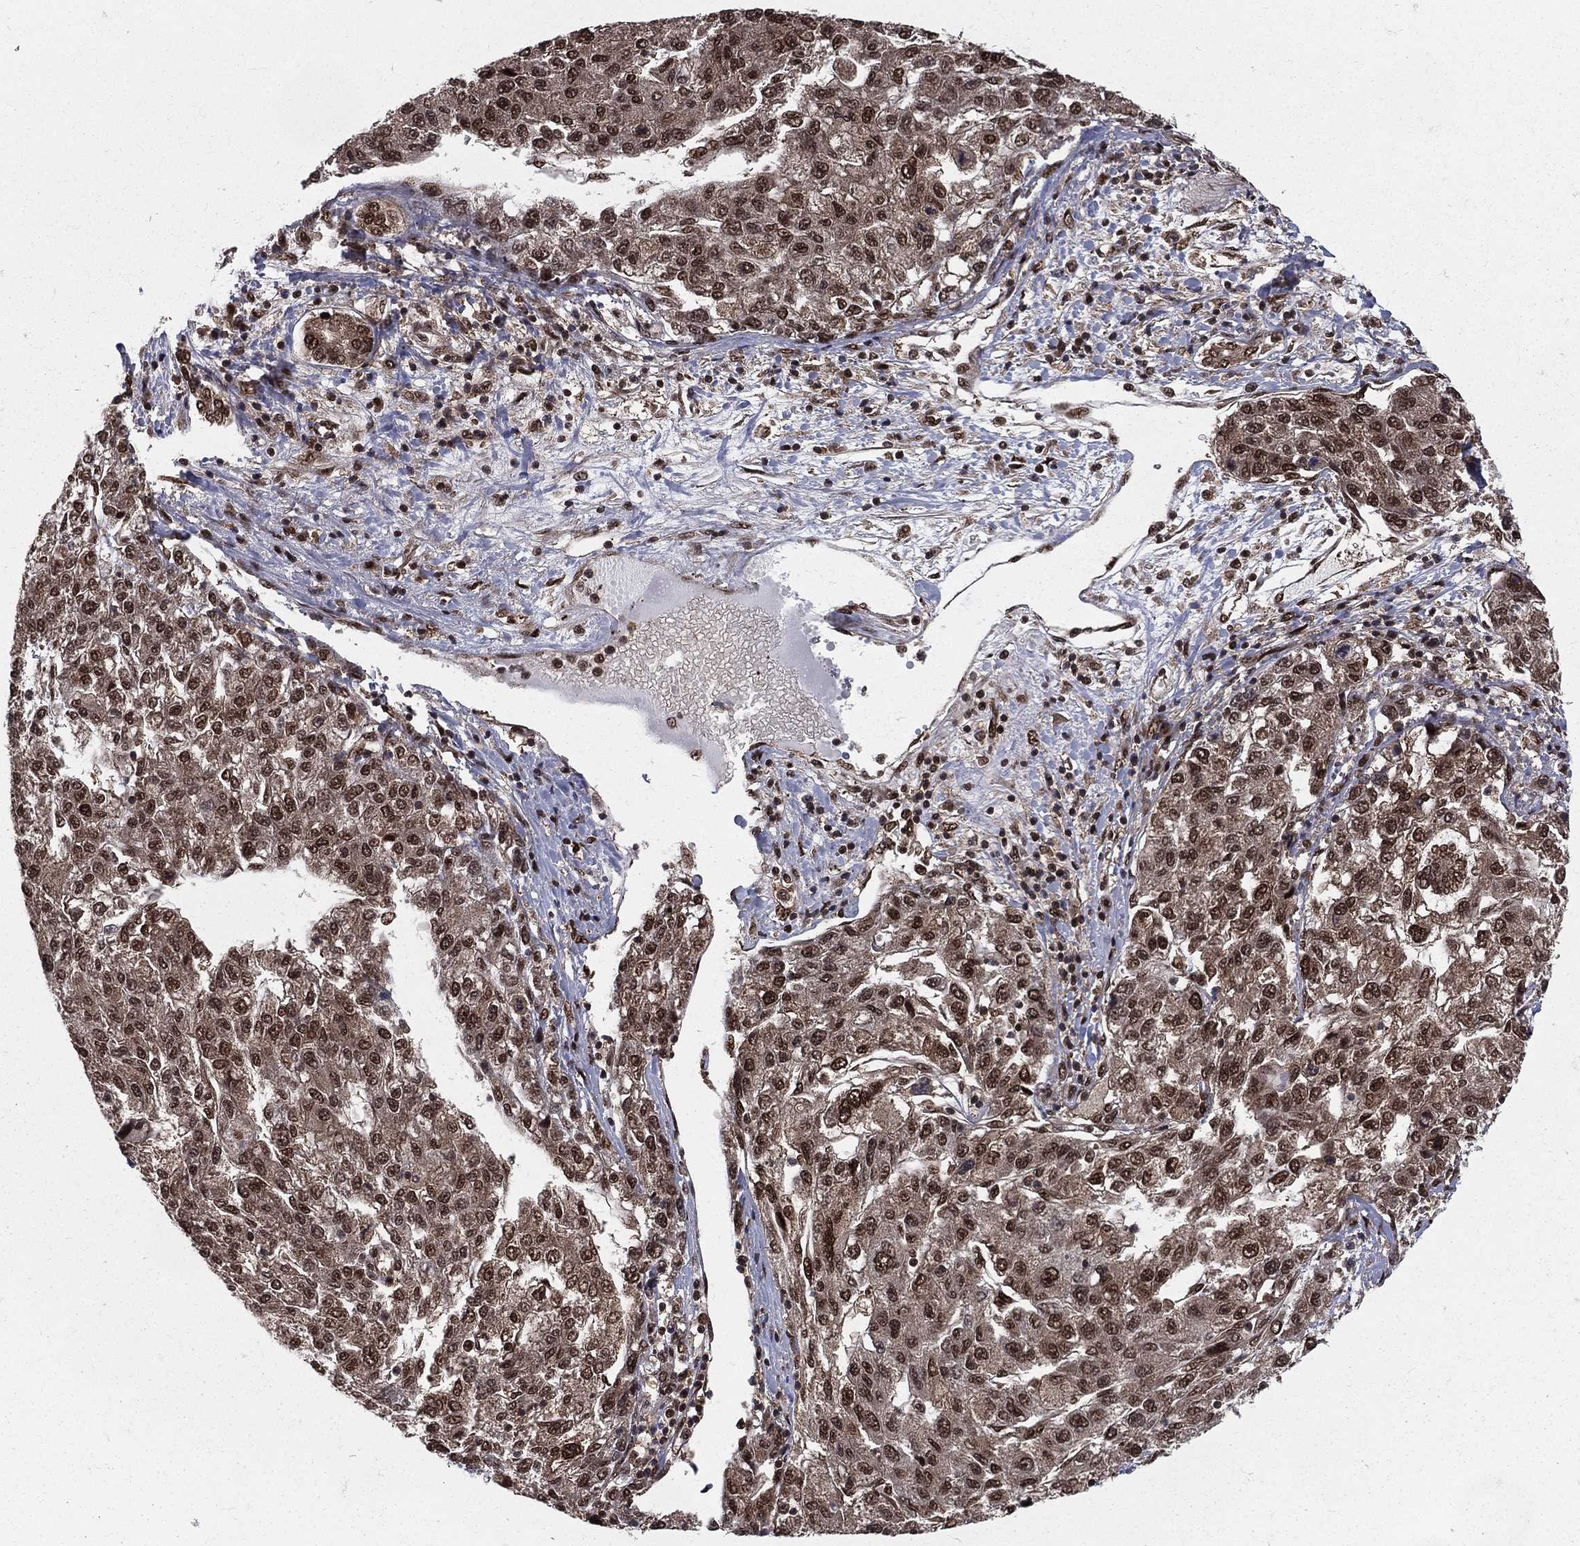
{"staining": {"intensity": "strong", "quantity": ">75%", "location": "nuclear"}, "tissue": "liver cancer", "cell_type": "Tumor cells", "image_type": "cancer", "snomed": [{"axis": "morphology", "description": "Carcinoma, Hepatocellular, NOS"}, {"axis": "topography", "description": "Liver"}], "caption": "There is high levels of strong nuclear staining in tumor cells of liver cancer (hepatocellular carcinoma), as demonstrated by immunohistochemical staining (brown color).", "gene": "COPS4", "patient": {"sex": "male", "age": 56}}